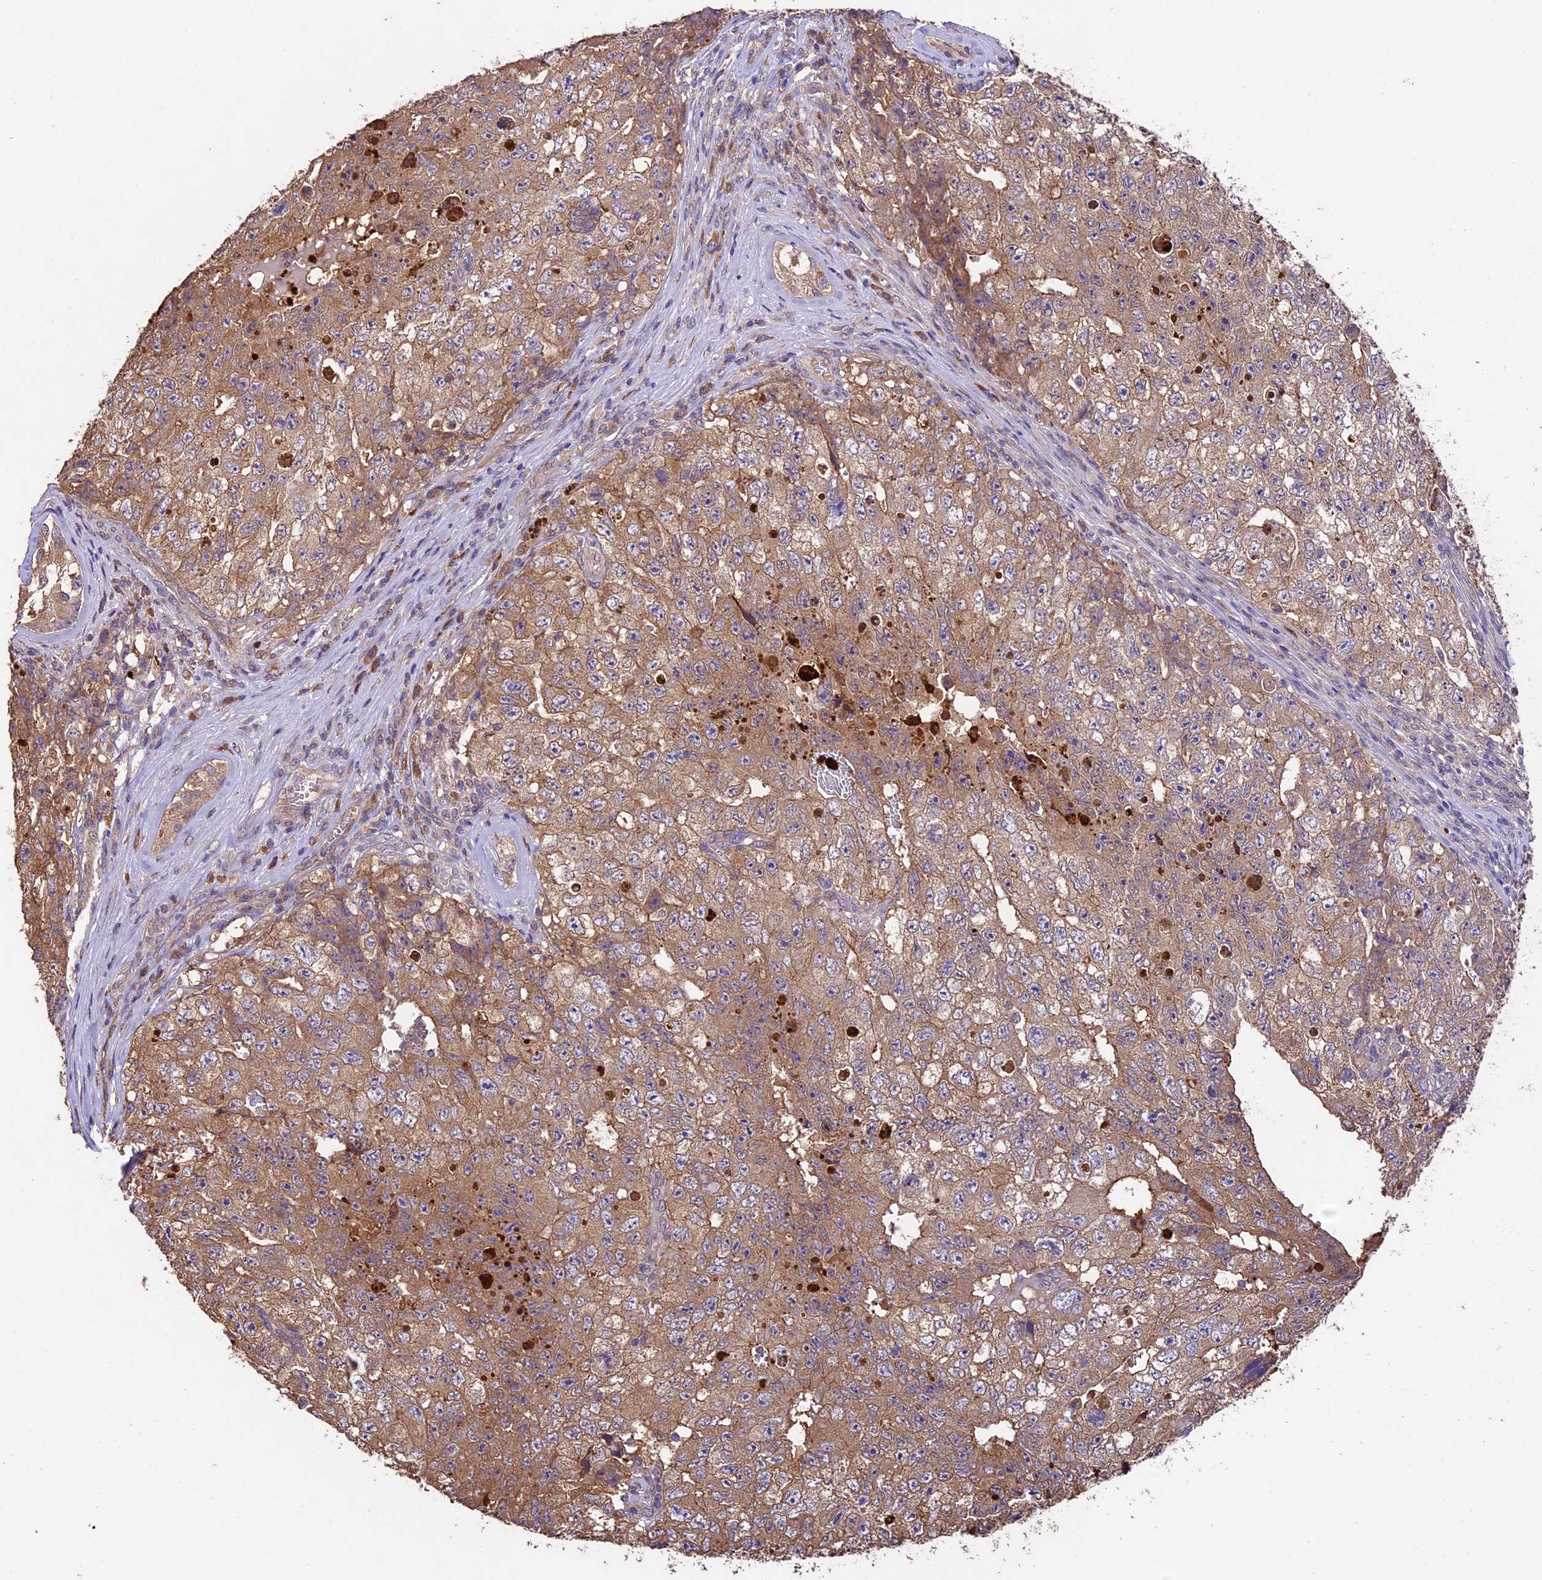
{"staining": {"intensity": "moderate", "quantity": ">75%", "location": "cytoplasmic/membranous"}, "tissue": "testis cancer", "cell_type": "Tumor cells", "image_type": "cancer", "snomed": [{"axis": "morphology", "description": "Carcinoma, Embryonal, NOS"}, {"axis": "topography", "description": "Testis"}], "caption": "The immunohistochemical stain shows moderate cytoplasmic/membranous positivity in tumor cells of testis cancer (embryonal carcinoma) tissue. The protein of interest is shown in brown color, while the nuclei are stained blue.", "gene": "SBNO2", "patient": {"sex": "male", "age": 17}}